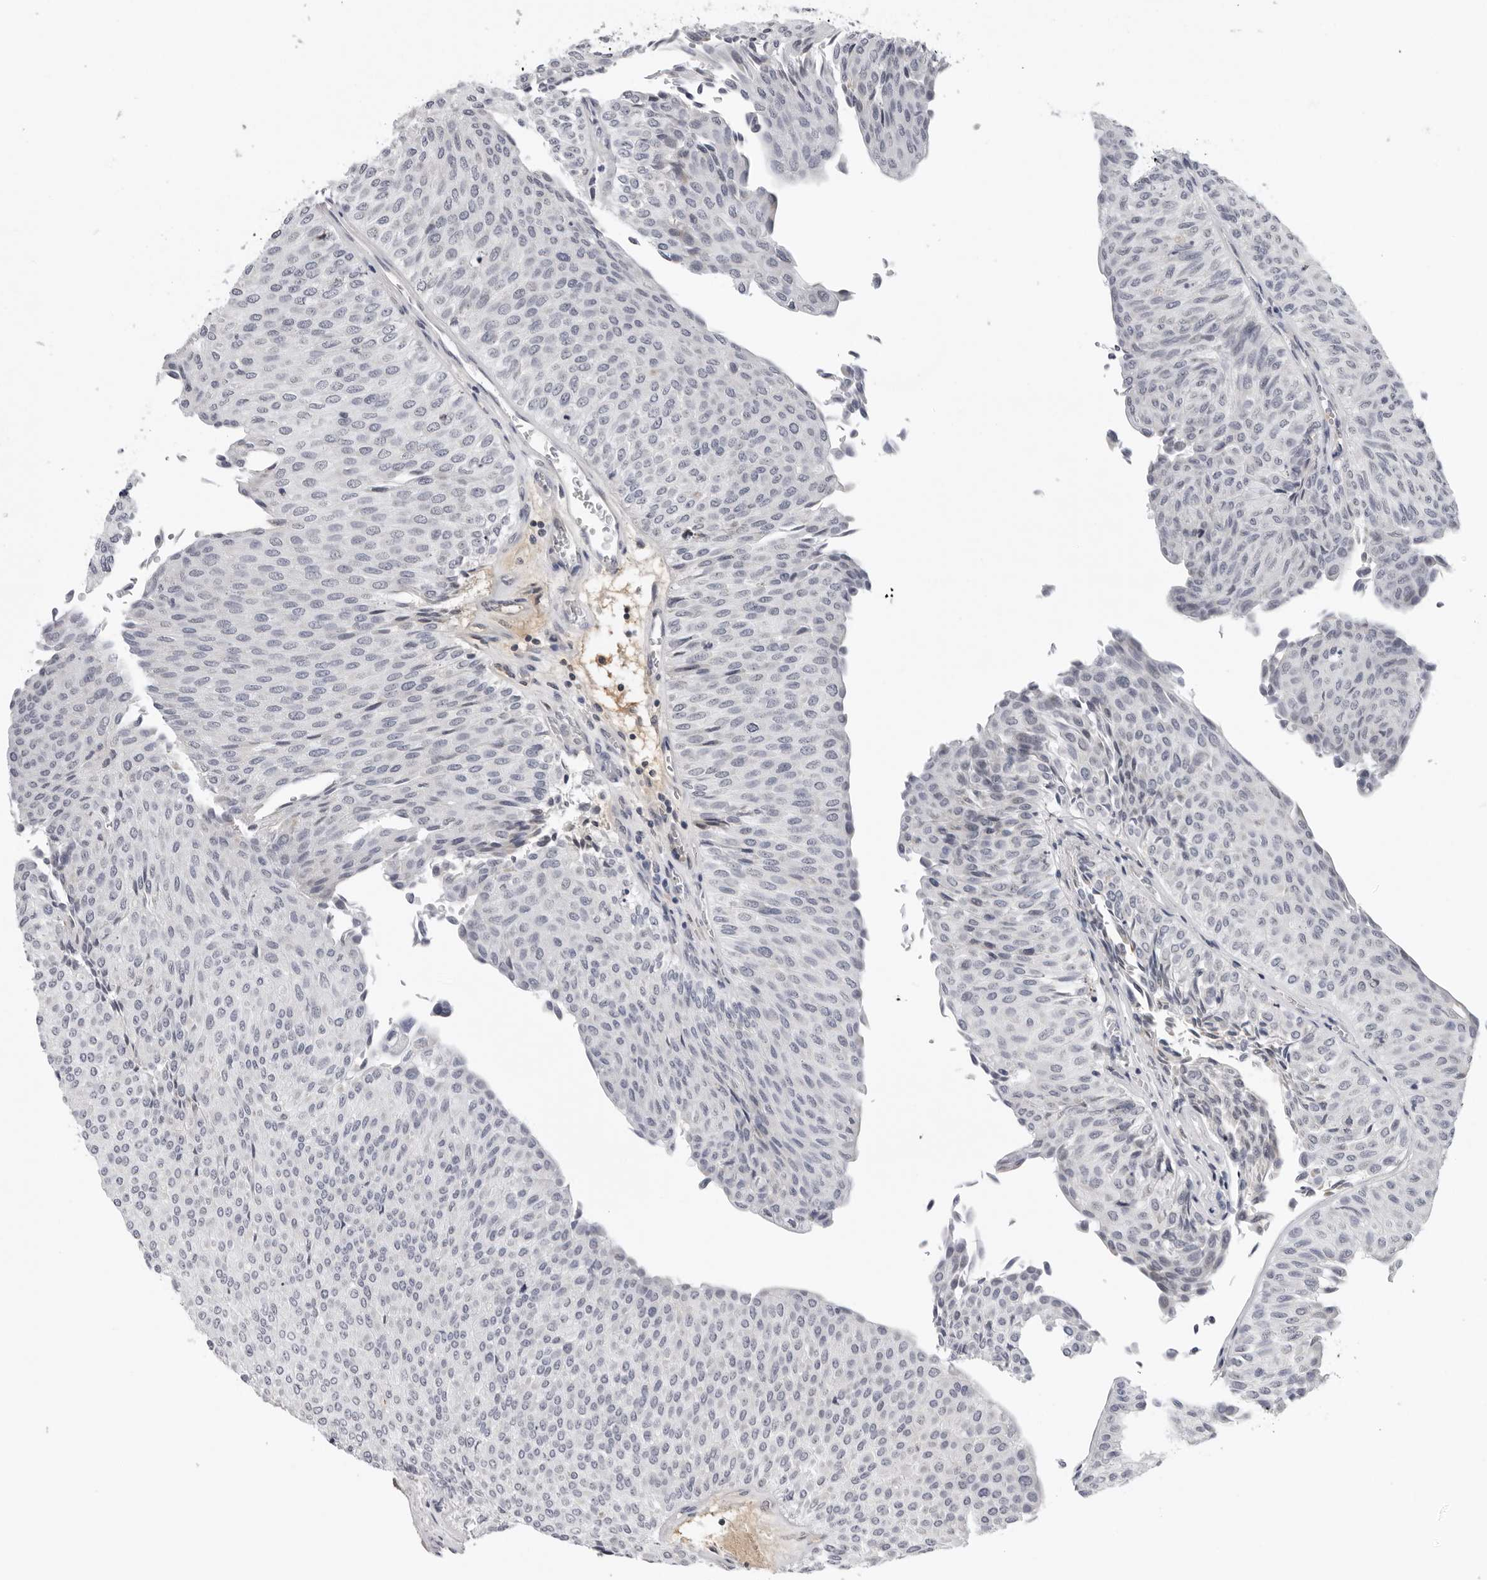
{"staining": {"intensity": "negative", "quantity": "none", "location": "none"}, "tissue": "urothelial cancer", "cell_type": "Tumor cells", "image_type": "cancer", "snomed": [{"axis": "morphology", "description": "Urothelial carcinoma, Low grade"}, {"axis": "topography", "description": "Urinary bladder"}], "caption": "Tumor cells are negative for protein expression in human urothelial carcinoma (low-grade).", "gene": "ZNF502", "patient": {"sex": "male", "age": 78}}